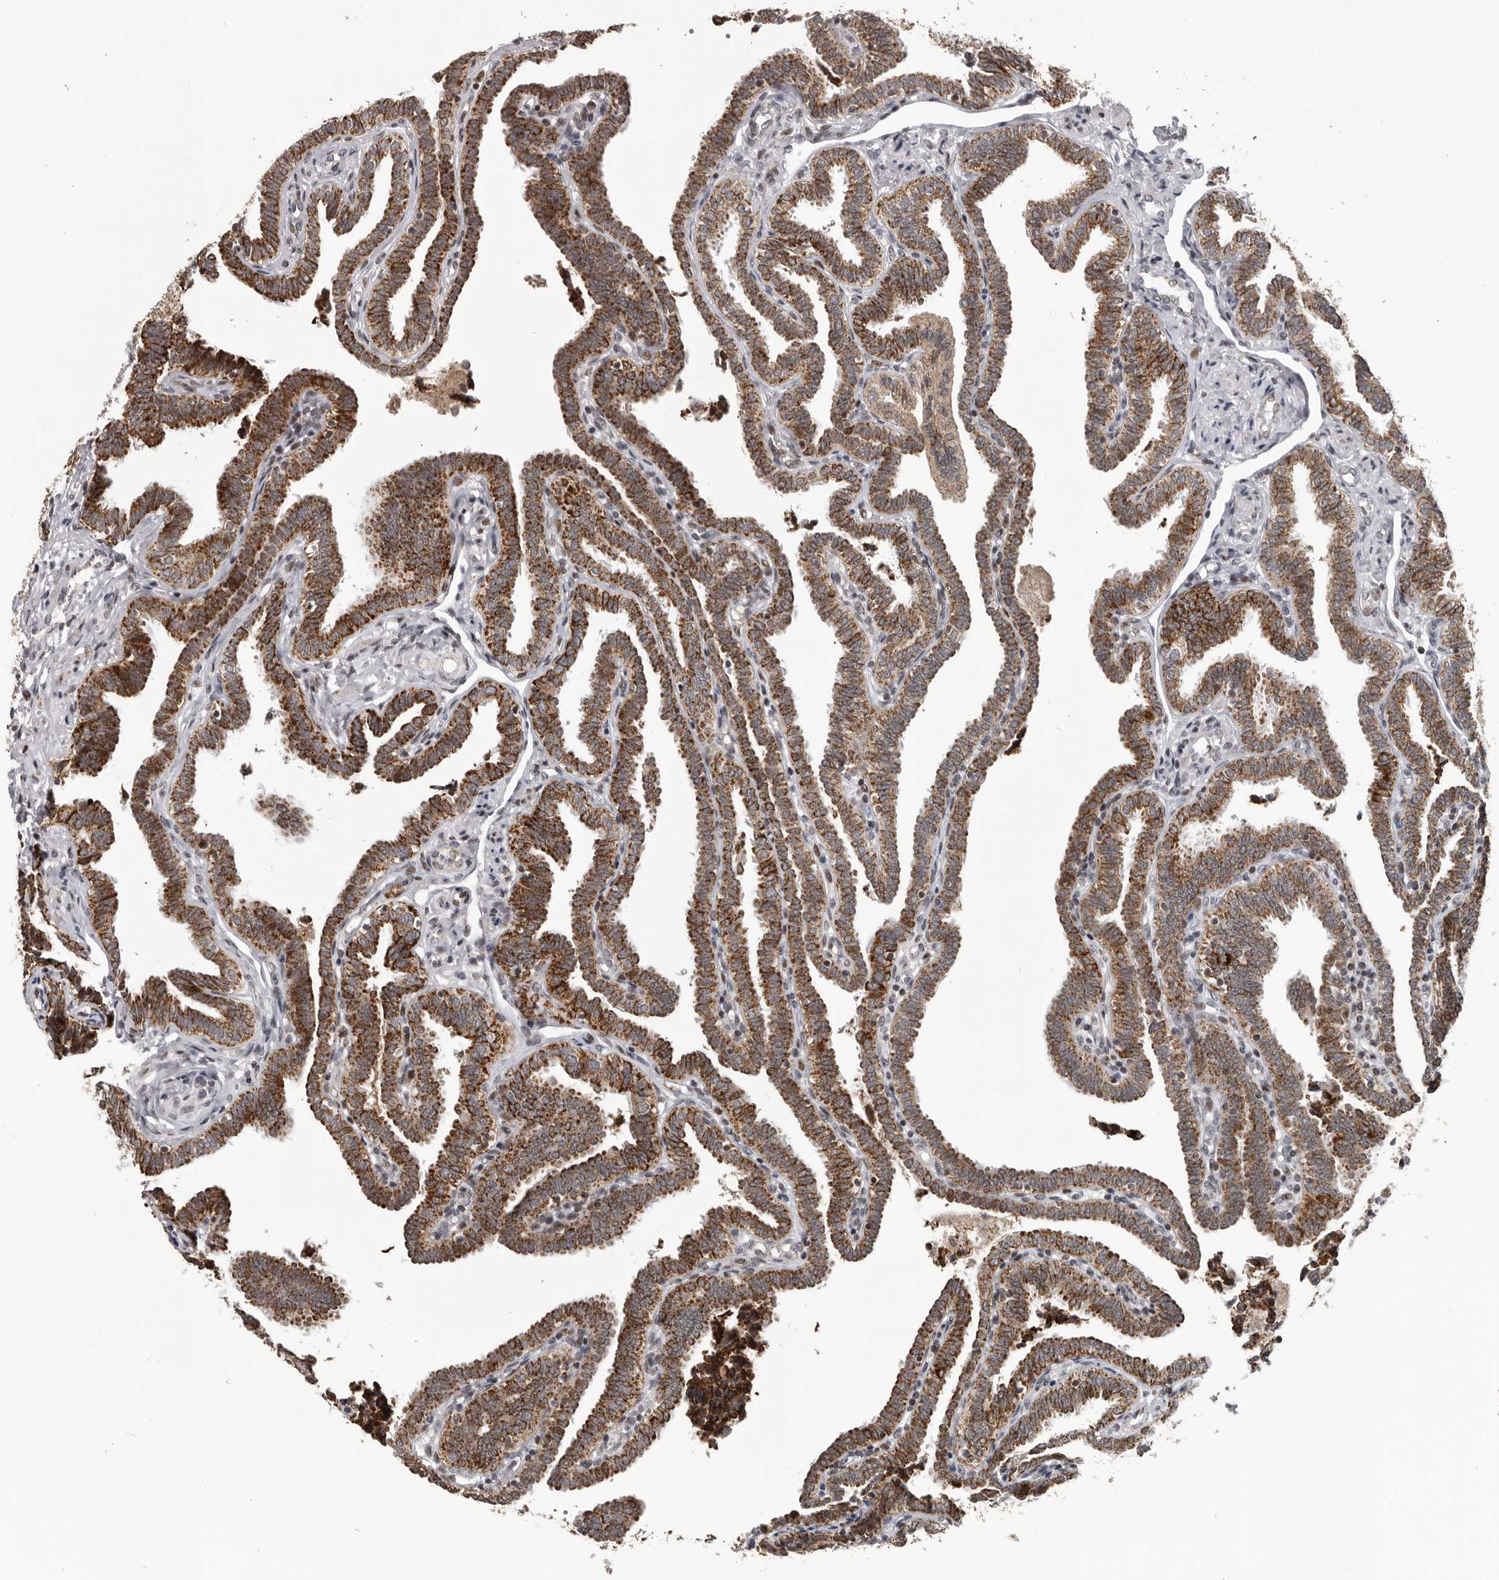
{"staining": {"intensity": "strong", "quantity": ">75%", "location": "cytoplasmic/membranous"}, "tissue": "fallopian tube", "cell_type": "Glandular cells", "image_type": "normal", "snomed": [{"axis": "morphology", "description": "Normal tissue, NOS"}, {"axis": "topography", "description": "Fallopian tube"}], "caption": "A histopathology image of fallopian tube stained for a protein demonstrates strong cytoplasmic/membranous brown staining in glandular cells. The staining is performed using DAB brown chromogen to label protein expression. The nuclei are counter-stained blue using hematoxylin.", "gene": "C17orf99", "patient": {"sex": "female", "age": 39}}